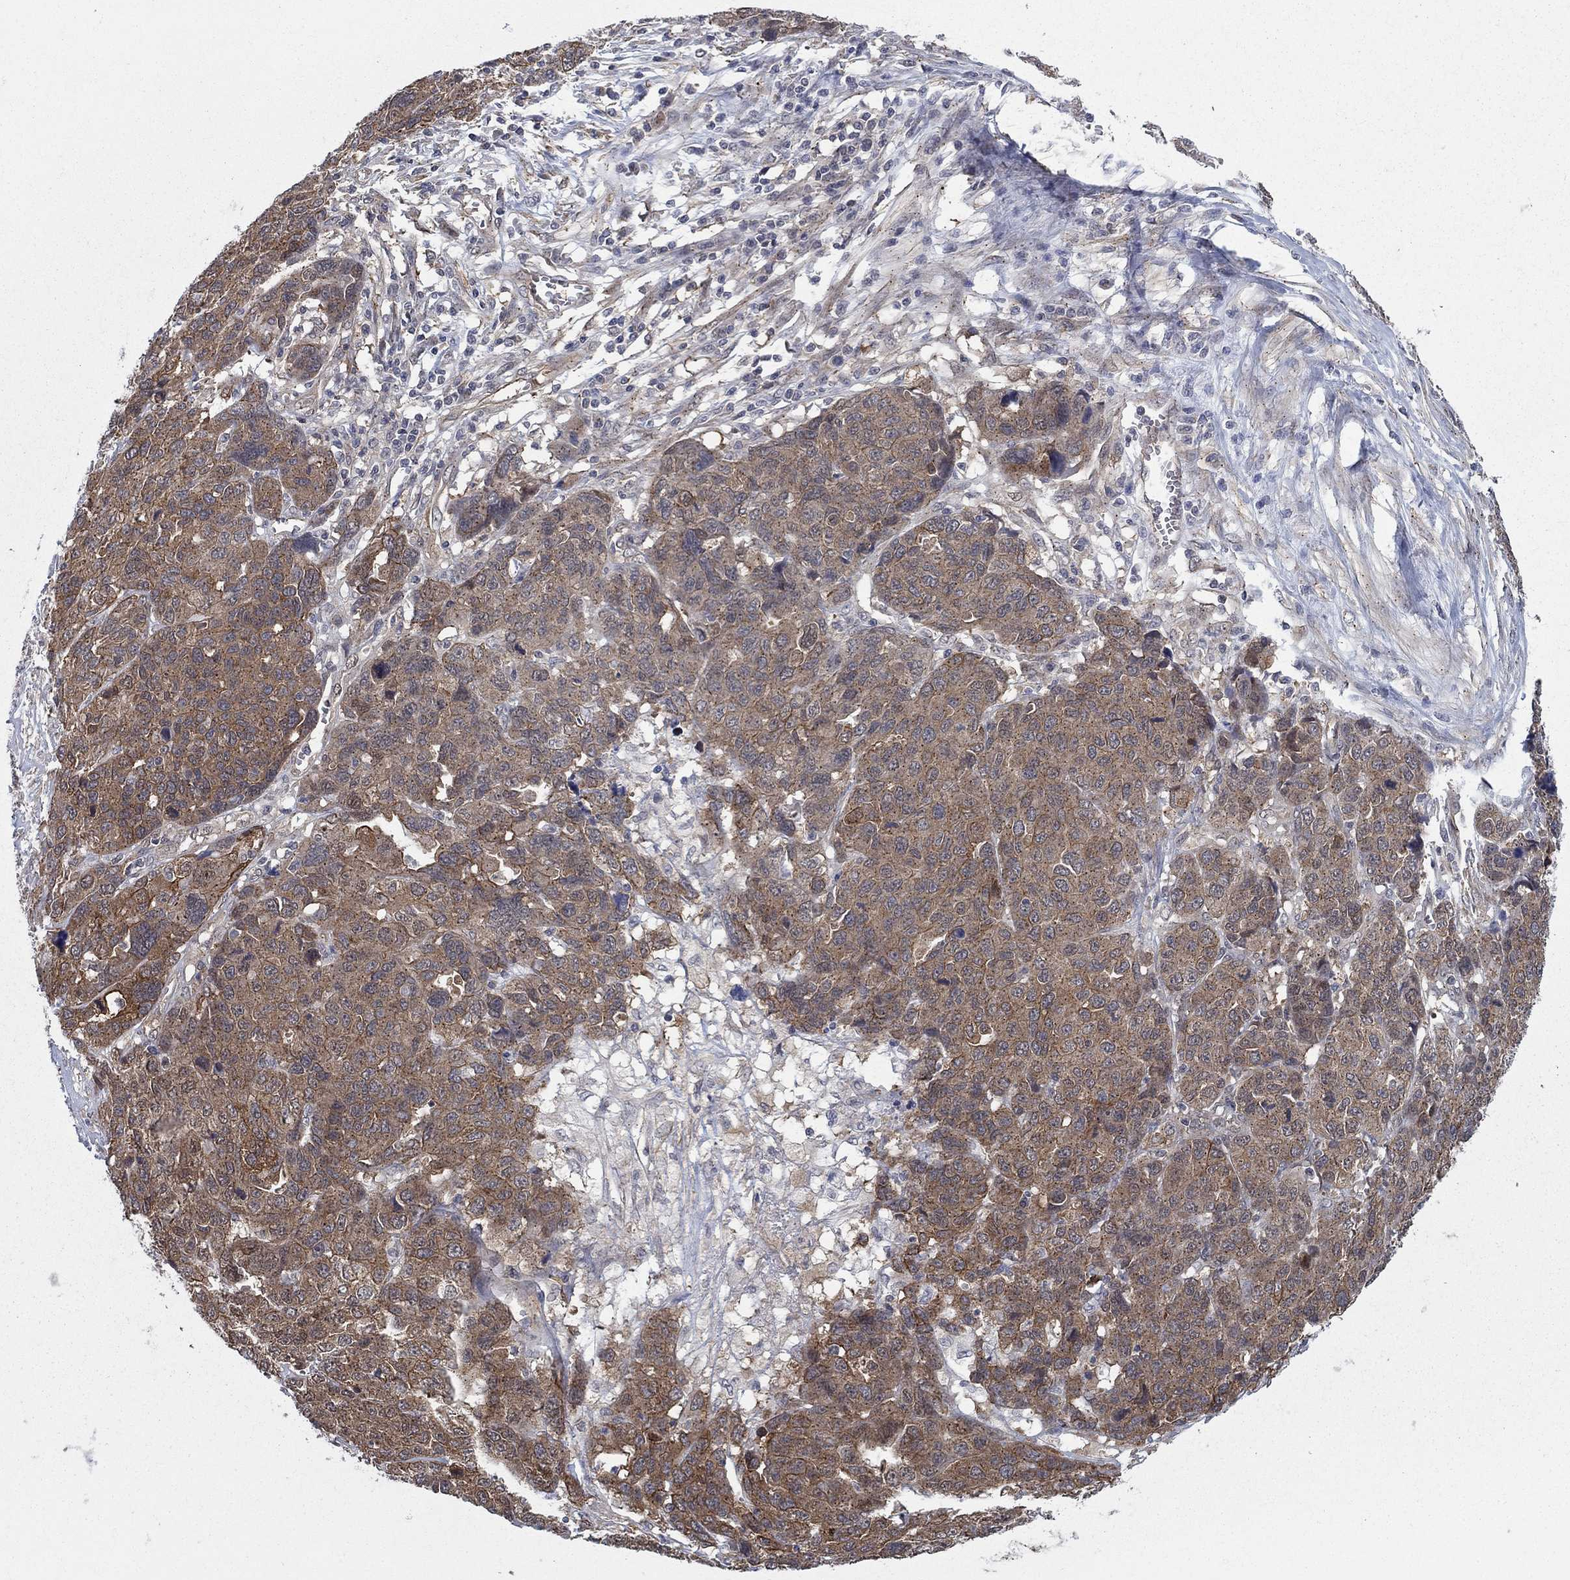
{"staining": {"intensity": "moderate", "quantity": "25%-75%", "location": "cytoplasmic/membranous"}, "tissue": "ovarian cancer", "cell_type": "Tumor cells", "image_type": "cancer", "snomed": [{"axis": "morphology", "description": "Cystadenocarcinoma, serous, NOS"}, {"axis": "topography", "description": "Ovary"}], "caption": "There is medium levels of moderate cytoplasmic/membranous expression in tumor cells of ovarian cancer, as demonstrated by immunohistochemical staining (brown color).", "gene": "SH3RF1", "patient": {"sex": "female", "age": 87}}